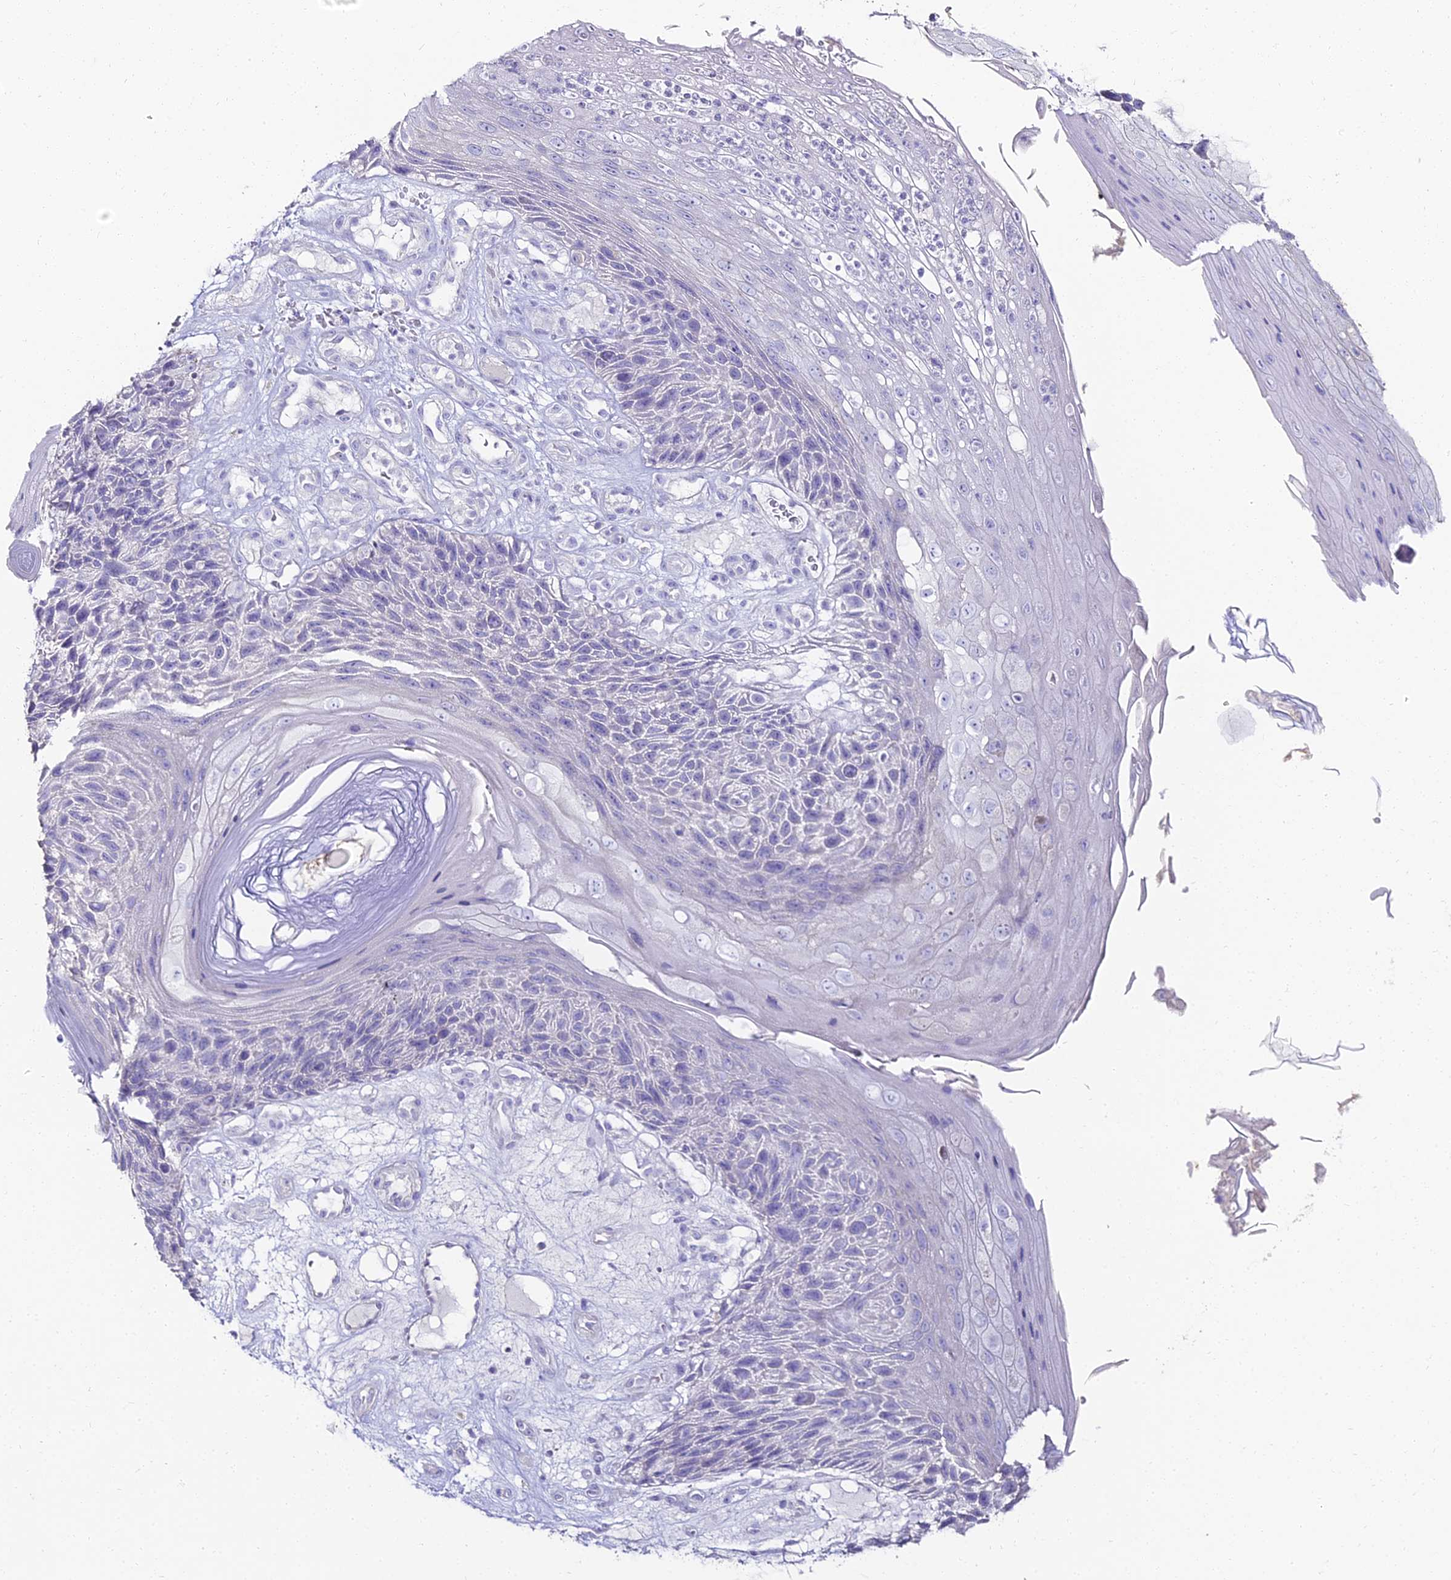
{"staining": {"intensity": "negative", "quantity": "none", "location": "none"}, "tissue": "skin cancer", "cell_type": "Tumor cells", "image_type": "cancer", "snomed": [{"axis": "morphology", "description": "Squamous cell carcinoma, NOS"}, {"axis": "topography", "description": "Skin"}], "caption": "The histopathology image reveals no staining of tumor cells in skin squamous cell carcinoma.", "gene": "ALPG", "patient": {"sex": "female", "age": 88}}